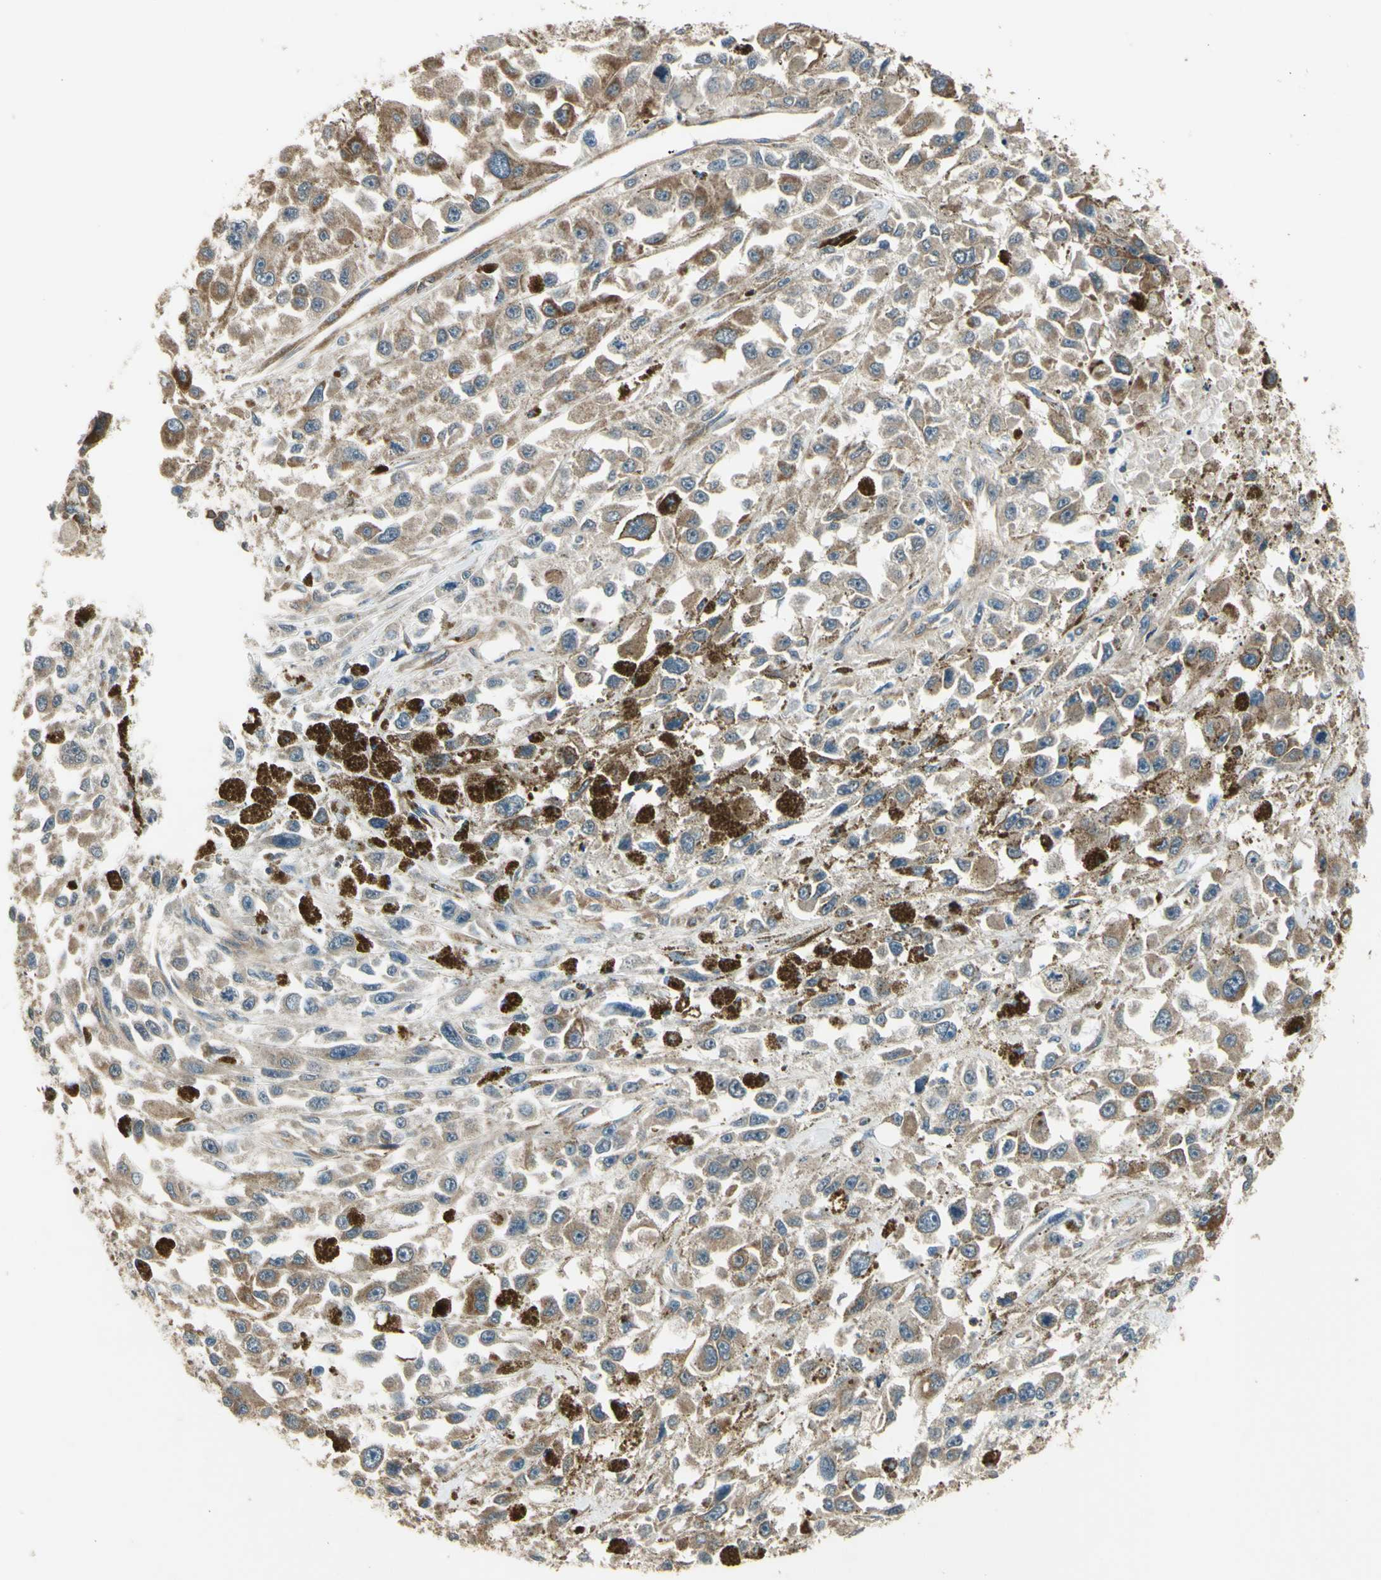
{"staining": {"intensity": "moderate", "quantity": "25%-75%", "location": "cytoplasmic/membranous"}, "tissue": "melanoma", "cell_type": "Tumor cells", "image_type": "cancer", "snomed": [{"axis": "morphology", "description": "Malignant melanoma, Metastatic site"}, {"axis": "topography", "description": "Lymph node"}], "caption": "Immunohistochemistry staining of malignant melanoma (metastatic site), which demonstrates medium levels of moderate cytoplasmic/membranous staining in about 25%-75% of tumor cells indicating moderate cytoplasmic/membranous protein staining. The staining was performed using DAB (3,3'-diaminobenzidine) (brown) for protein detection and nuclei were counterstained in hematoxylin (blue).", "gene": "EFNB2", "patient": {"sex": "male", "age": 59}}